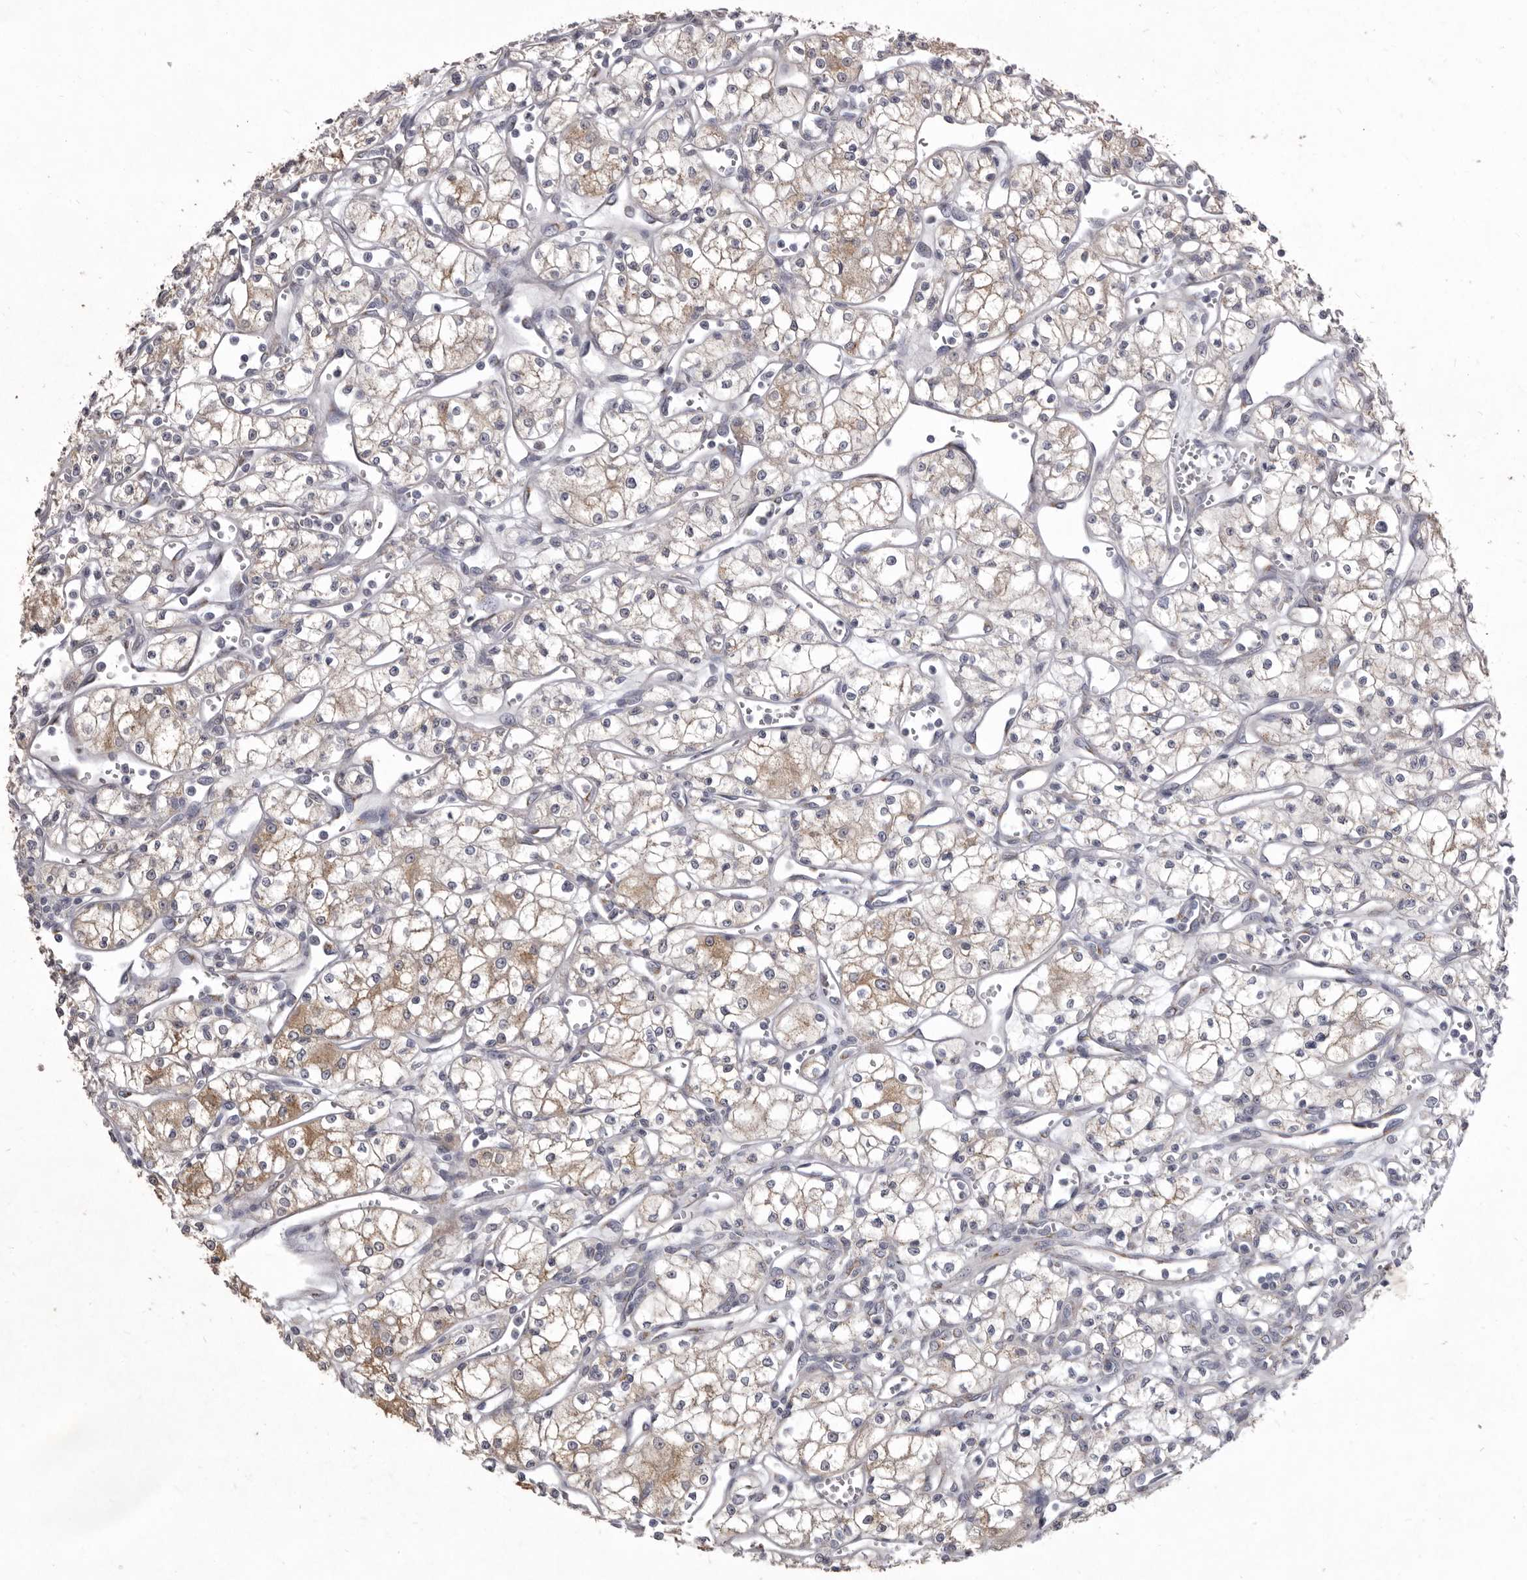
{"staining": {"intensity": "moderate", "quantity": "25%-75%", "location": "cytoplasmic/membranous"}, "tissue": "renal cancer", "cell_type": "Tumor cells", "image_type": "cancer", "snomed": [{"axis": "morphology", "description": "Adenocarcinoma, NOS"}, {"axis": "topography", "description": "Kidney"}], "caption": "Protein expression by IHC reveals moderate cytoplasmic/membranous expression in about 25%-75% of tumor cells in adenocarcinoma (renal).", "gene": "P2RX6", "patient": {"sex": "male", "age": 59}}